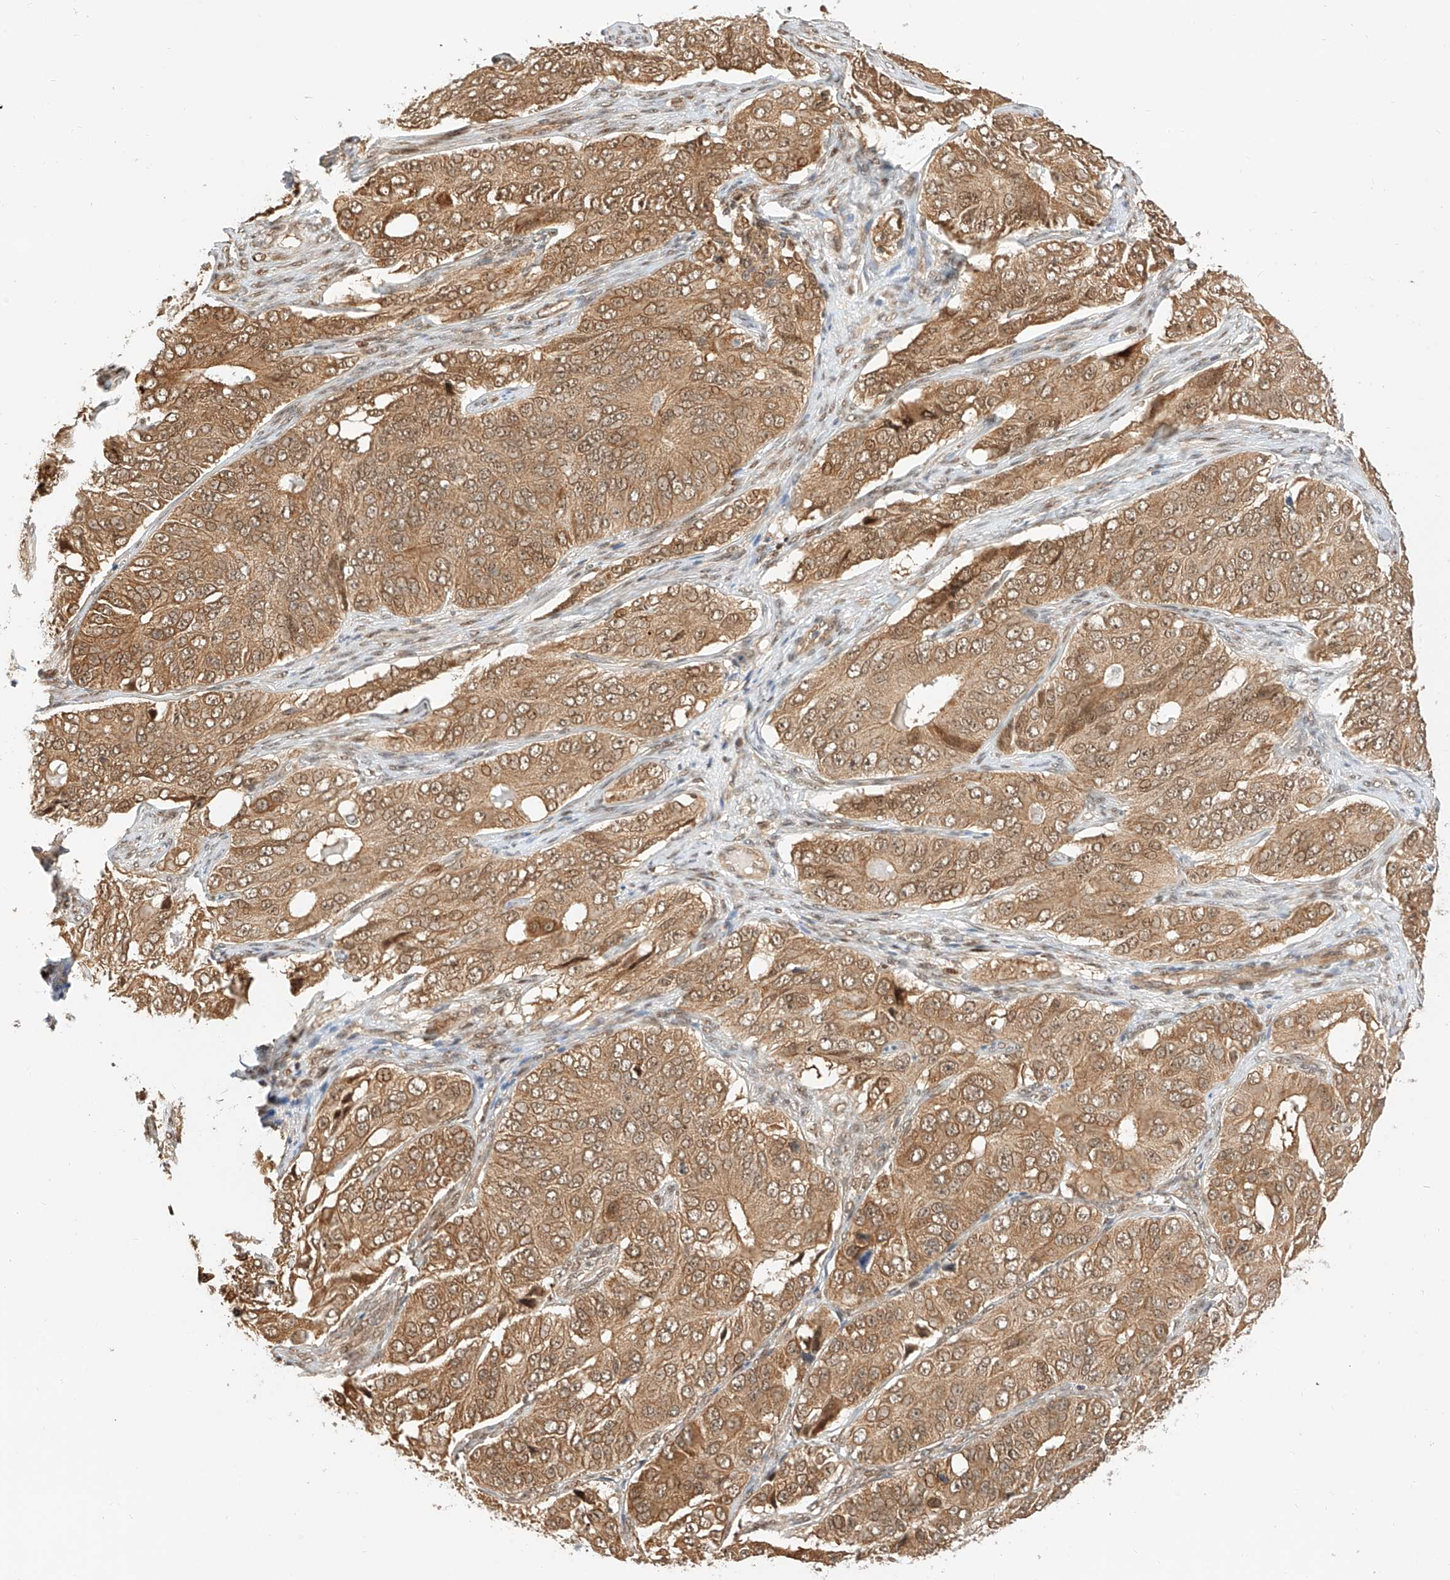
{"staining": {"intensity": "moderate", "quantity": ">75%", "location": "cytoplasmic/membranous,nuclear"}, "tissue": "ovarian cancer", "cell_type": "Tumor cells", "image_type": "cancer", "snomed": [{"axis": "morphology", "description": "Carcinoma, endometroid"}, {"axis": "topography", "description": "Ovary"}], "caption": "DAB (3,3'-diaminobenzidine) immunohistochemical staining of endometroid carcinoma (ovarian) displays moderate cytoplasmic/membranous and nuclear protein expression in approximately >75% of tumor cells.", "gene": "EIF4H", "patient": {"sex": "female", "age": 51}}